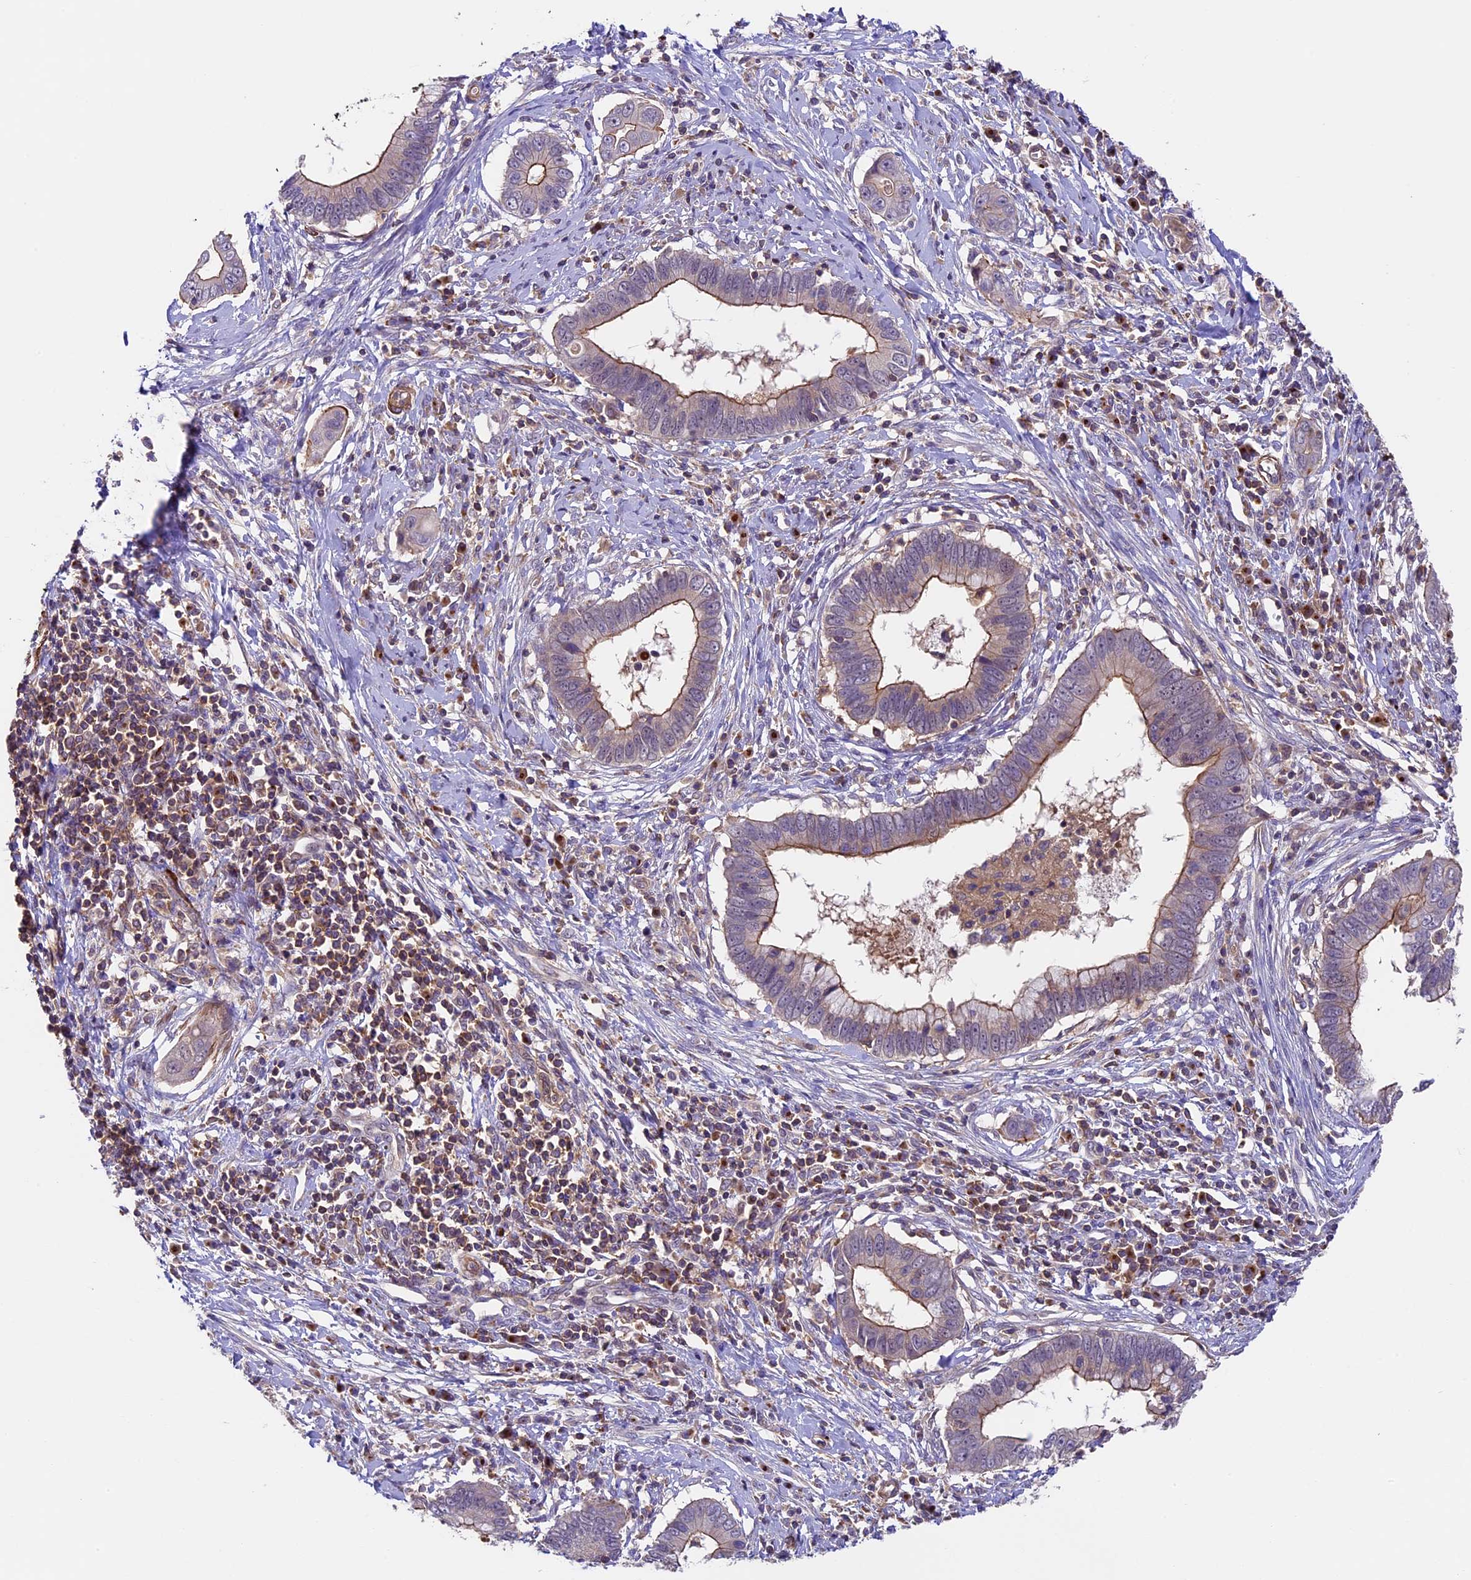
{"staining": {"intensity": "moderate", "quantity": "<25%", "location": "cytoplasmic/membranous"}, "tissue": "cervical cancer", "cell_type": "Tumor cells", "image_type": "cancer", "snomed": [{"axis": "morphology", "description": "Adenocarcinoma, NOS"}, {"axis": "topography", "description": "Cervix"}], "caption": "Immunohistochemistry image of neoplastic tissue: cervical cancer (adenocarcinoma) stained using immunohistochemistry displays low levels of moderate protein expression localized specifically in the cytoplasmic/membranous of tumor cells, appearing as a cytoplasmic/membranous brown color.", "gene": "TBC1D1", "patient": {"sex": "female", "age": 44}}